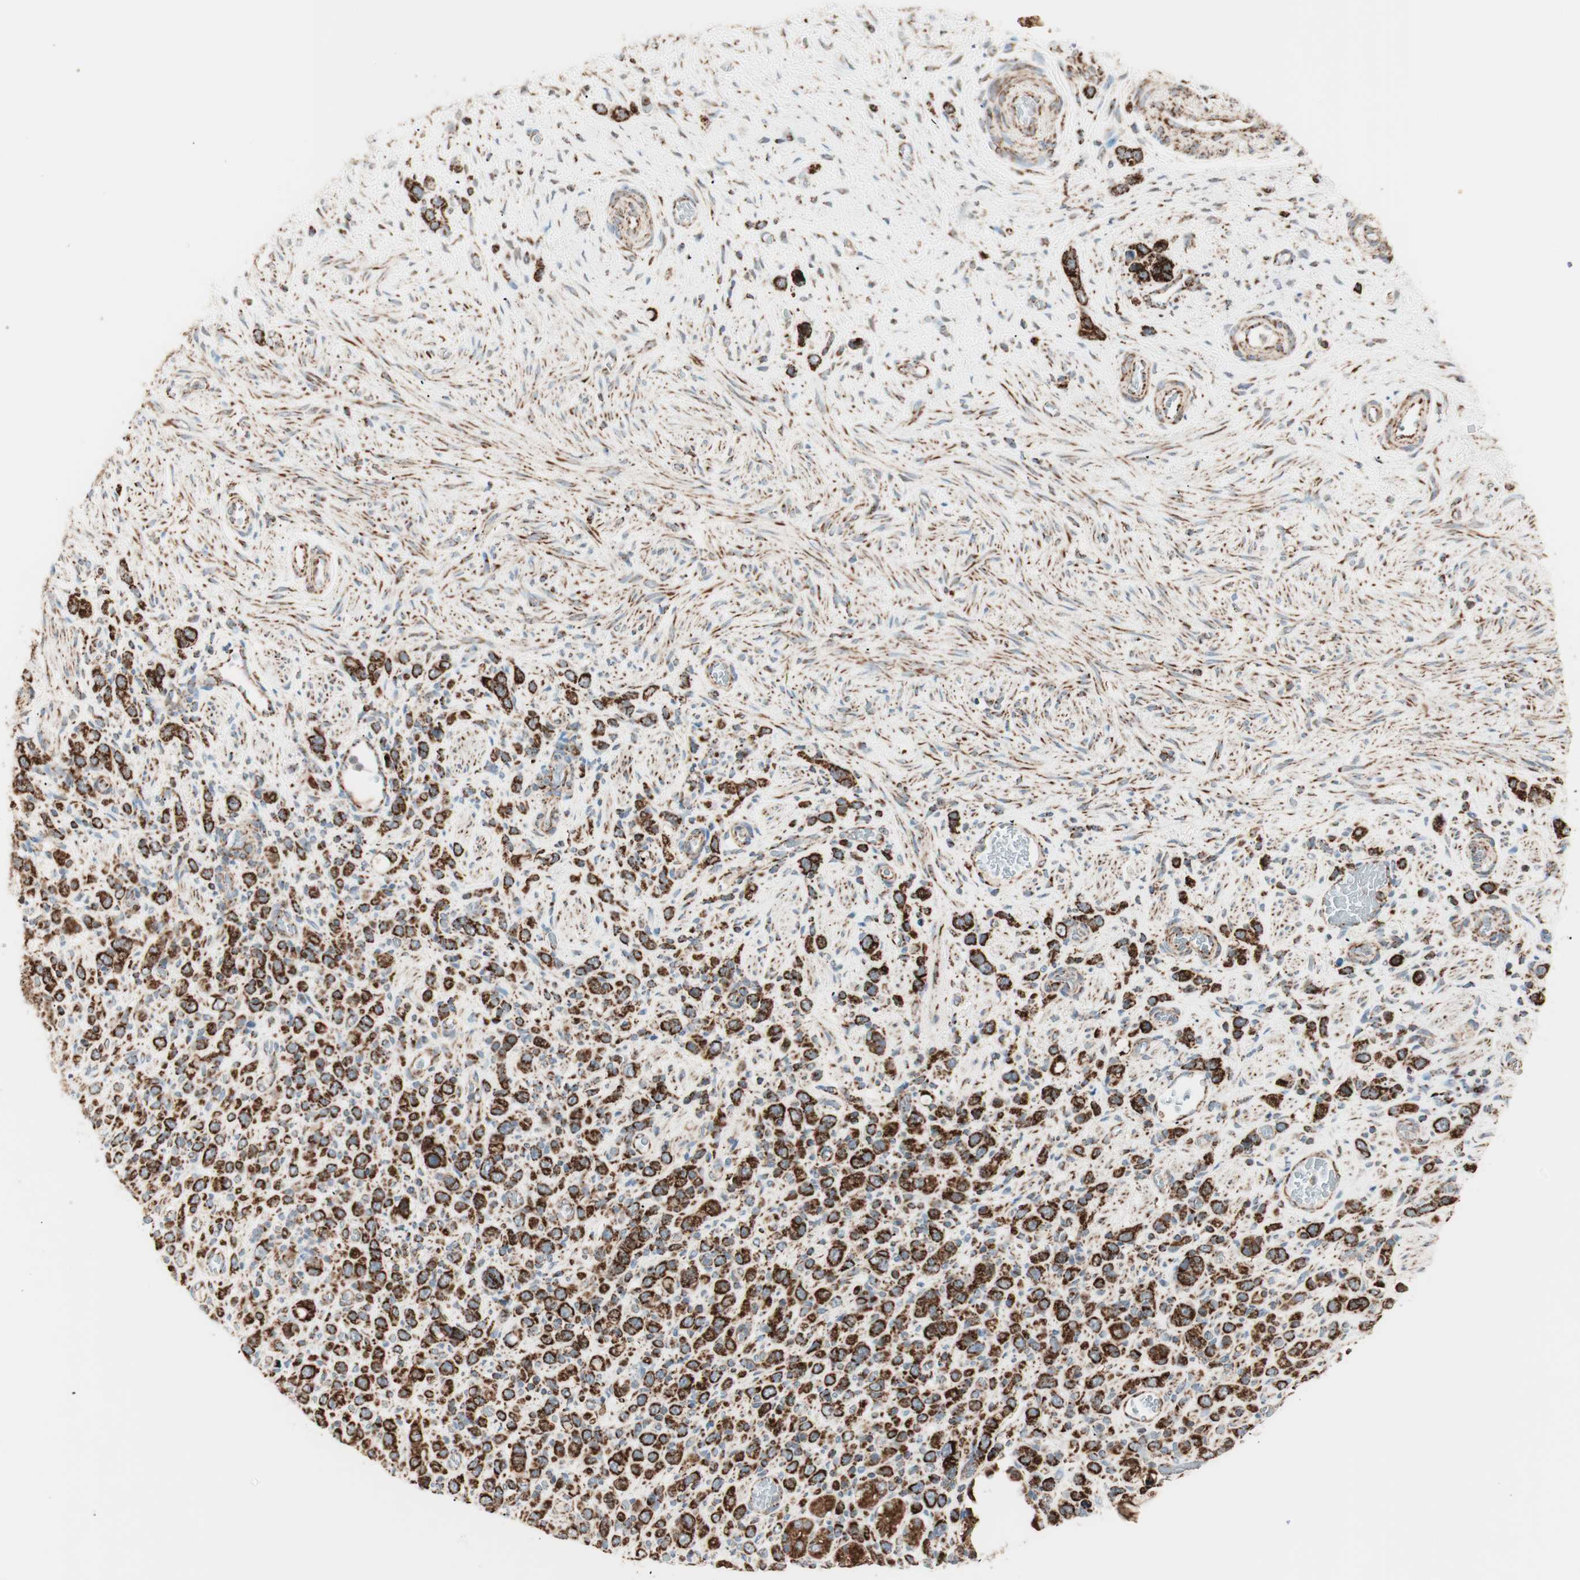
{"staining": {"intensity": "strong", "quantity": ">75%", "location": "cytoplasmic/membranous"}, "tissue": "stomach cancer", "cell_type": "Tumor cells", "image_type": "cancer", "snomed": [{"axis": "morphology", "description": "Normal tissue, NOS"}, {"axis": "morphology", "description": "Adenocarcinoma, NOS"}, {"axis": "morphology", "description": "Adenocarcinoma, High grade"}, {"axis": "topography", "description": "Stomach, upper"}, {"axis": "topography", "description": "Stomach"}], "caption": "Stomach high-grade adenocarcinoma stained with immunohistochemistry (IHC) exhibits strong cytoplasmic/membranous expression in about >75% of tumor cells. (Stains: DAB (3,3'-diaminobenzidine) in brown, nuclei in blue, Microscopy: brightfield microscopy at high magnification).", "gene": "TOMM22", "patient": {"sex": "female", "age": 65}}